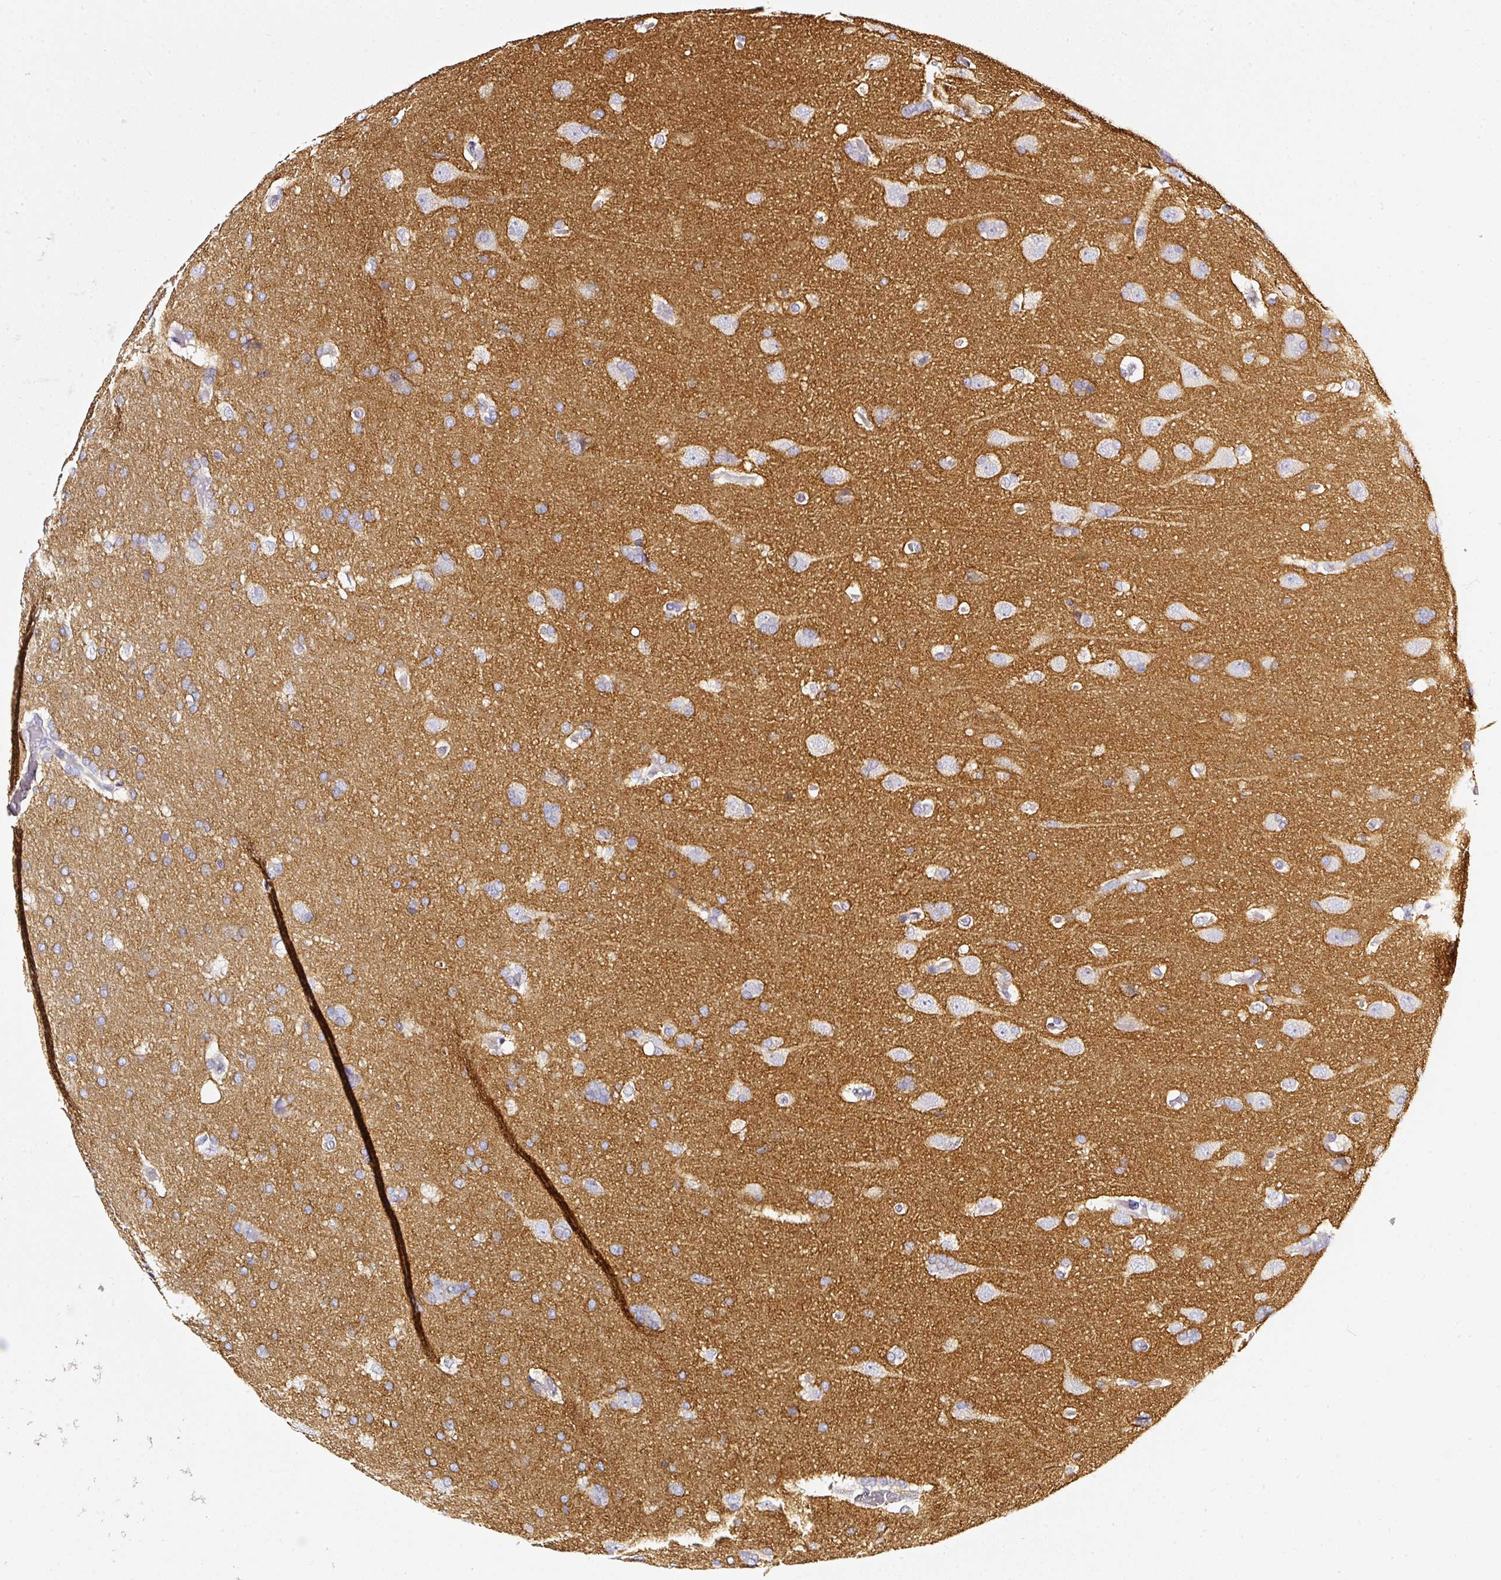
{"staining": {"intensity": "negative", "quantity": "none", "location": "none"}, "tissue": "glioma", "cell_type": "Tumor cells", "image_type": "cancer", "snomed": [{"axis": "morphology", "description": "Glioma, malignant, High grade"}, {"axis": "topography", "description": "Brain"}], "caption": "Image shows no significant protein expression in tumor cells of glioma. (DAB (3,3'-diaminobenzidine) IHC with hematoxylin counter stain).", "gene": "CD47", "patient": {"sex": "male", "age": 56}}